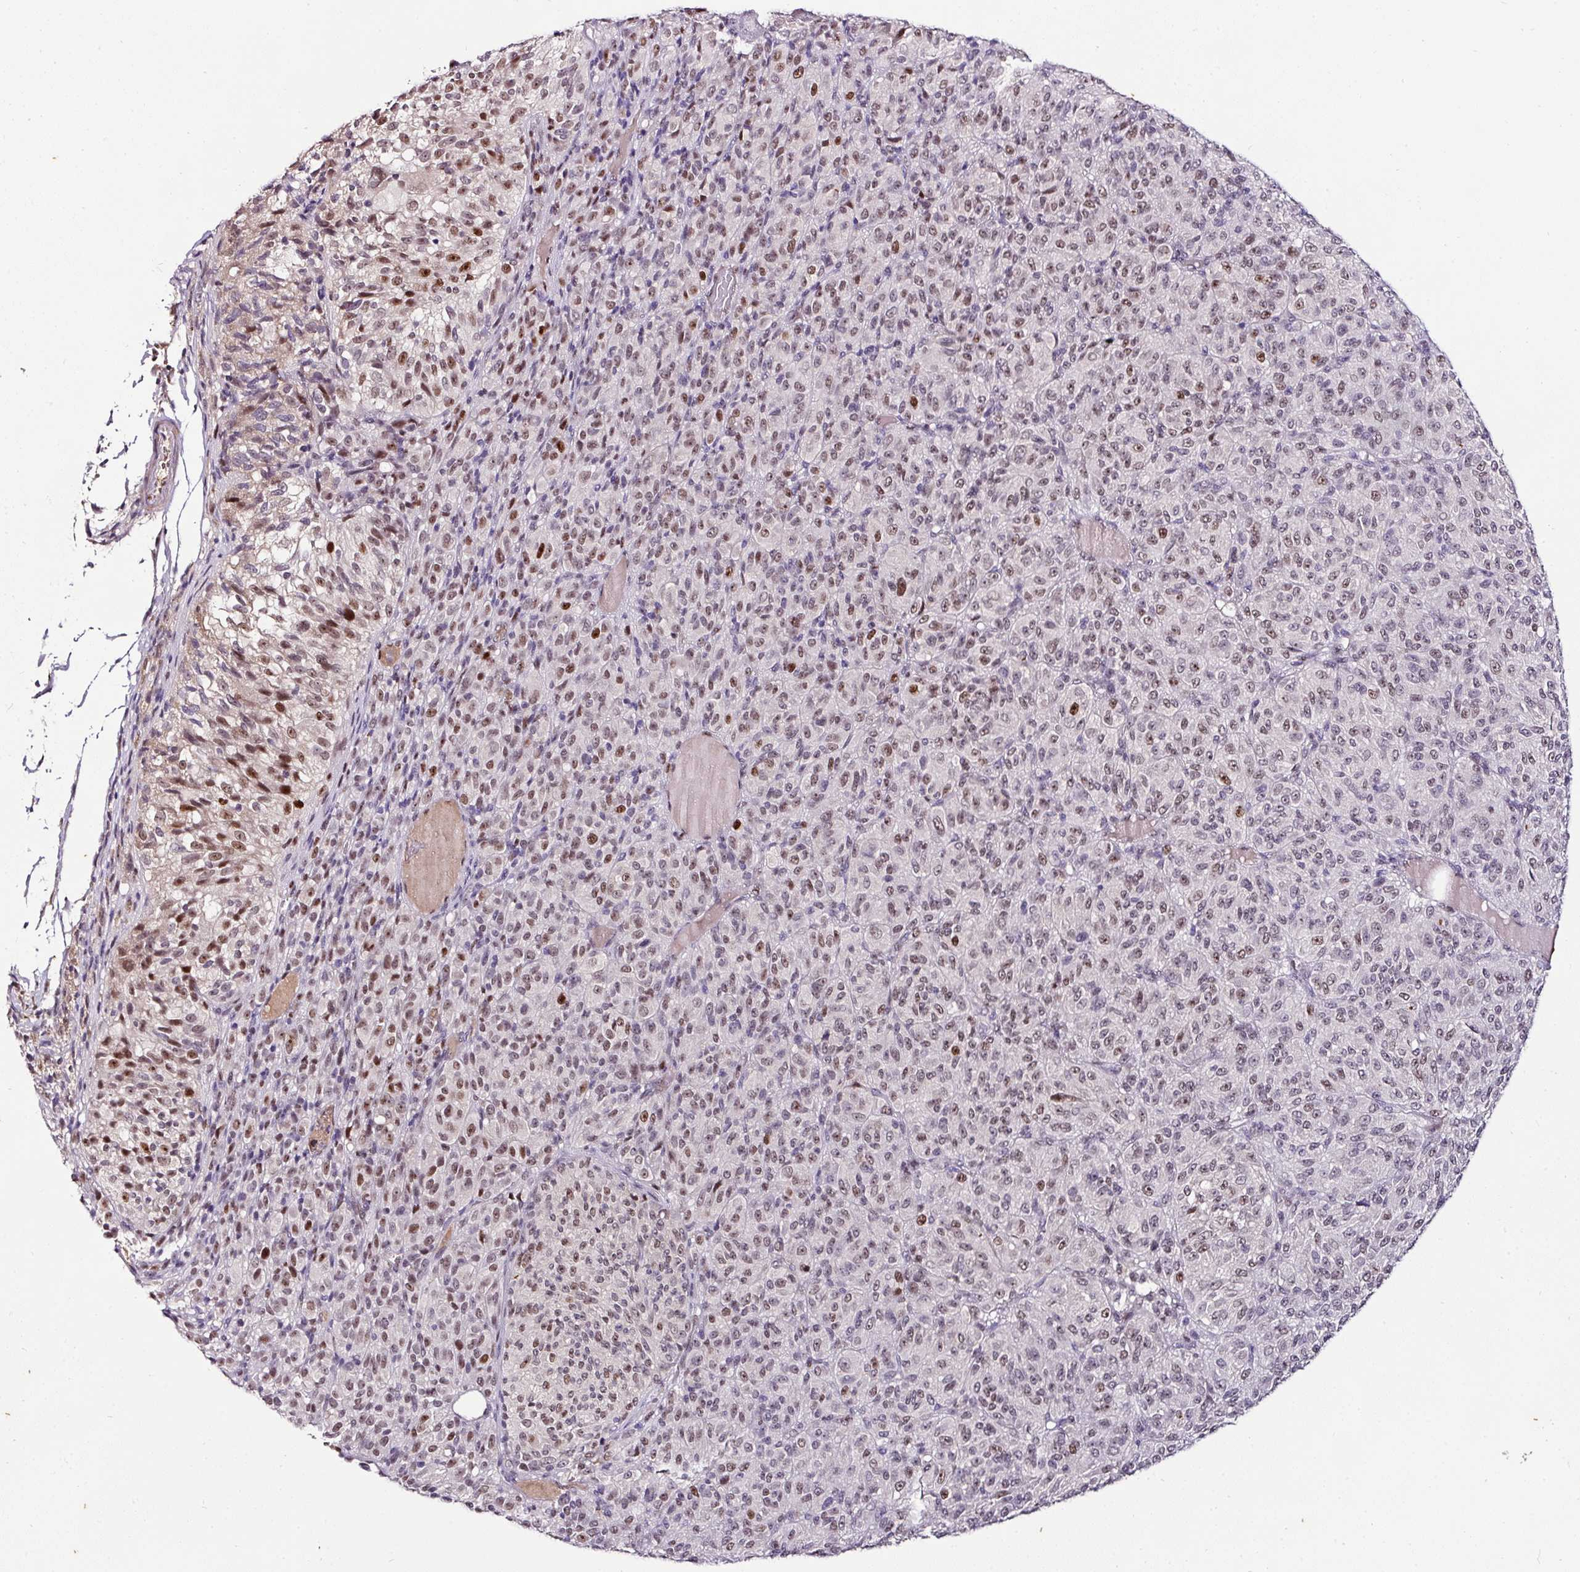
{"staining": {"intensity": "moderate", "quantity": "25%-75%", "location": "nuclear"}, "tissue": "melanoma", "cell_type": "Tumor cells", "image_type": "cancer", "snomed": [{"axis": "morphology", "description": "Malignant melanoma, Metastatic site"}, {"axis": "topography", "description": "Brain"}], "caption": "Protein positivity by immunohistochemistry (IHC) shows moderate nuclear staining in approximately 25%-75% of tumor cells in malignant melanoma (metastatic site).", "gene": "KLF16", "patient": {"sex": "female", "age": 56}}